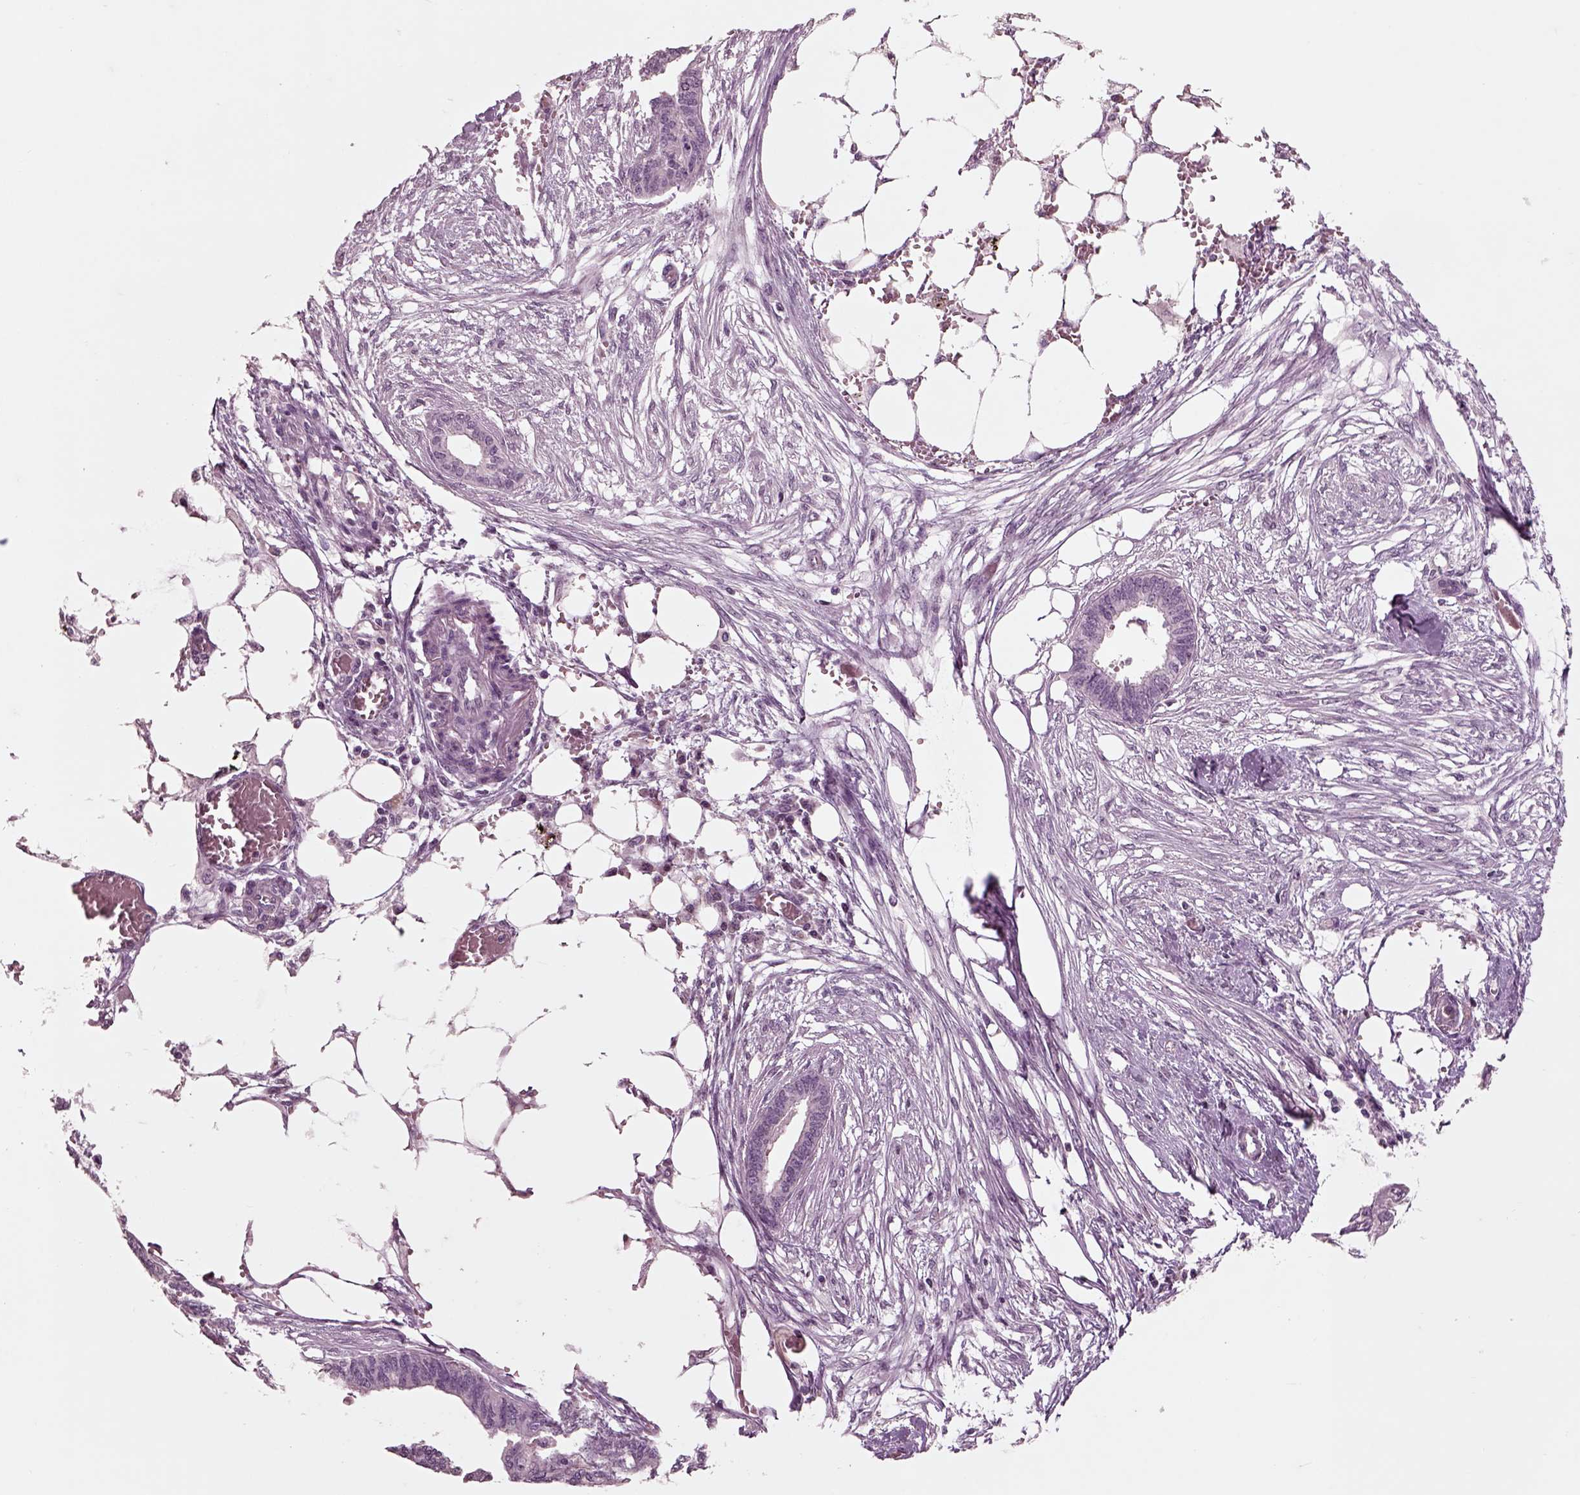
{"staining": {"intensity": "negative", "quantity": "none", "location": "none"}, "tissue": "endometrial cancer", "cell_type": "Tumor cells", "image_type": "cancer", "snomed": [{"axis": "morphology", "description": "Adenocarcinoma, NOS"}, {"axis": "morphology", "description": "Adenocarcinoma, metastatic, NOS"}, {"axis": "topography", "description": "Adipose tissue"}, {"axis": "topography", "description": "Endometrium"}], "caption": "Immunohistochemistry (IHC) of endometrial cancer exhibits no staining in tumor cells.", "gene": "CHGB", "patient": {"sex": "female", "age": 67}}